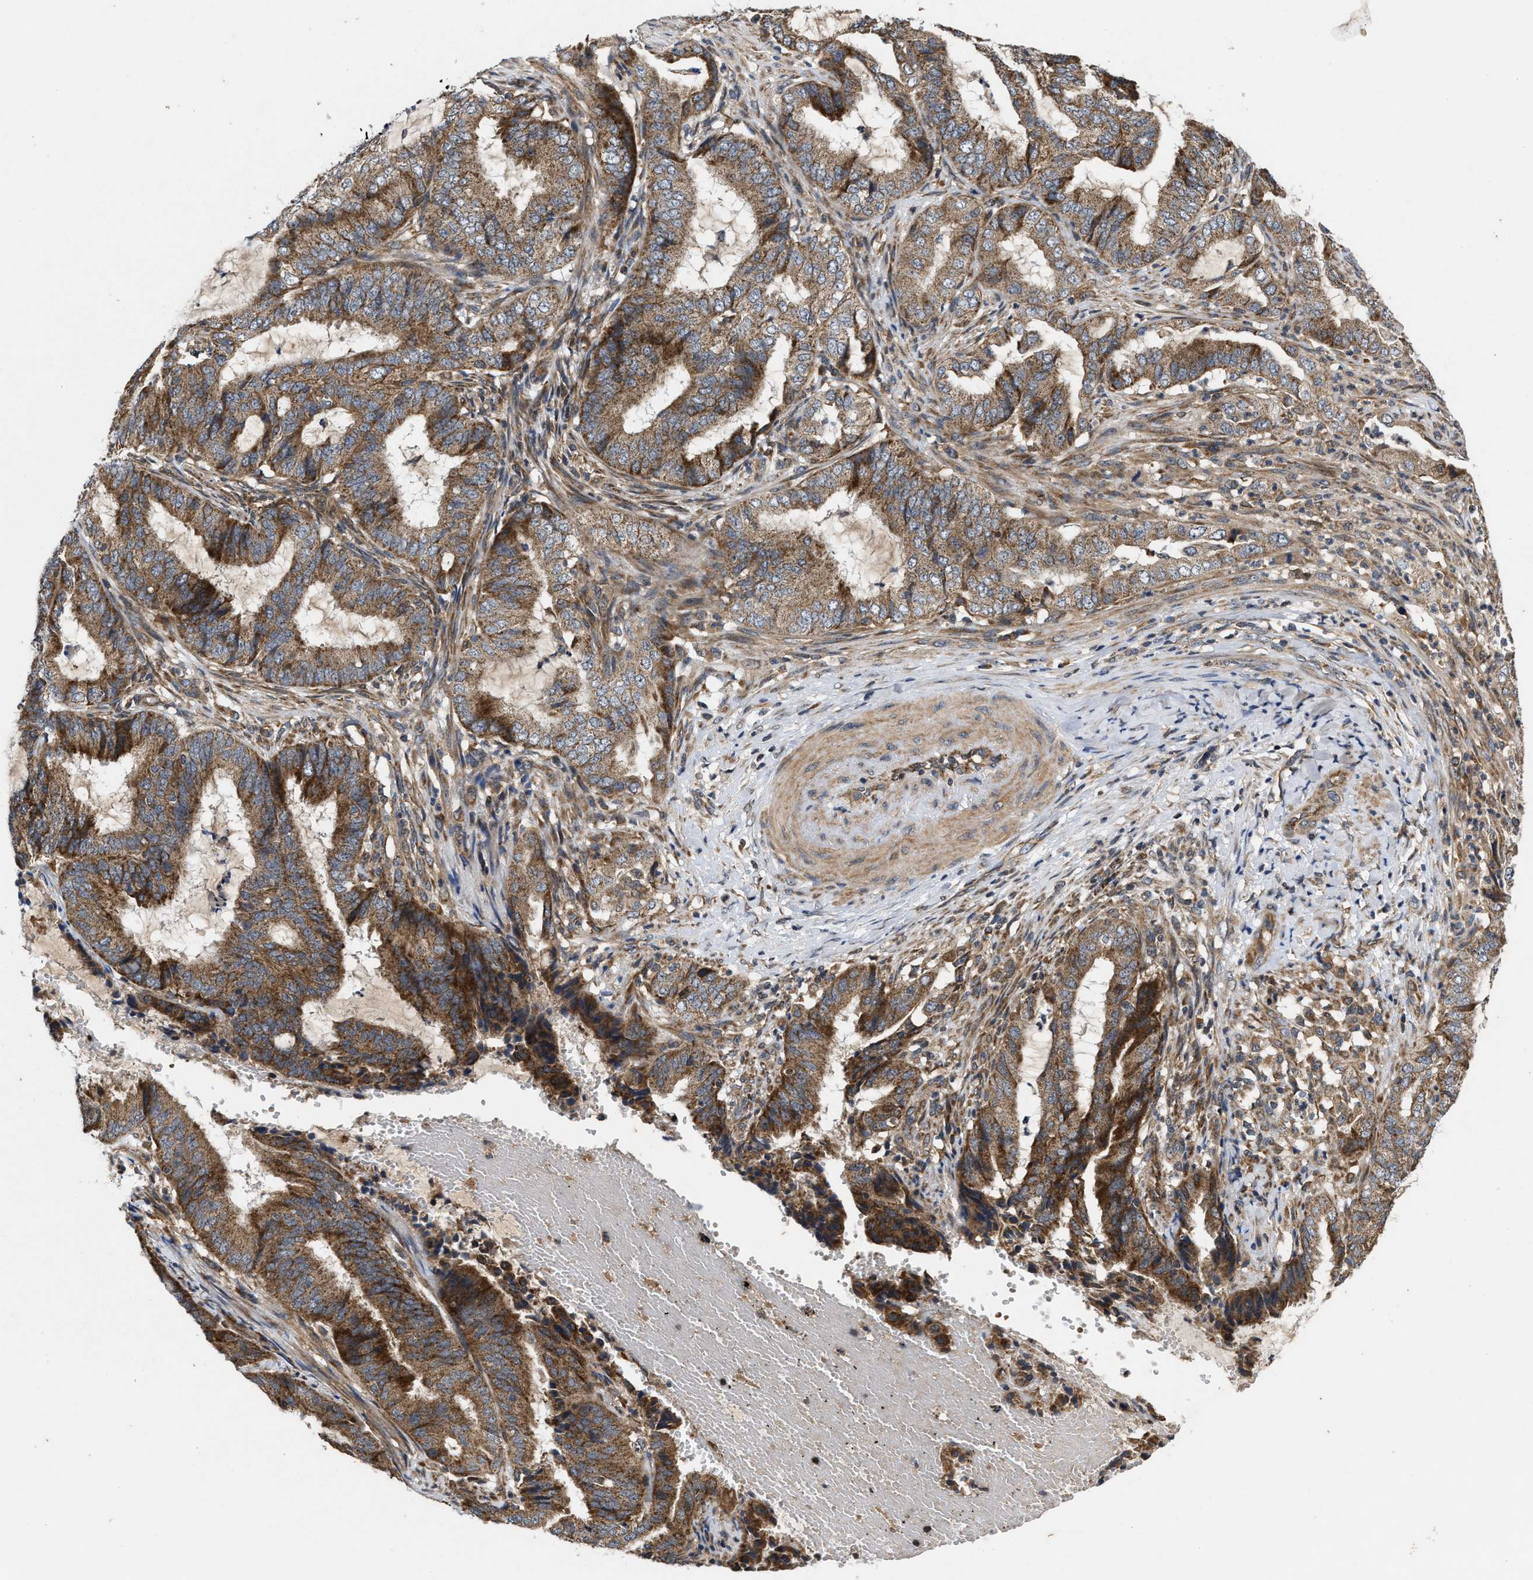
{"staining": {"intensity": "moderate", "quantity": ">75%", "location": "cytoplasmic/membranous"}, "tissue": "endometrial cancer", "cell_type": "Tumor cells", "image_type": "cancer", "snomed": [{"axis": "morphology", "description": "Adenocarcinoma, NOS"}, {"axis": "topography", "description": "Endometrium"}], "caption": "A brown stain labels moderate cytoplasmic/membranous staining of a protein in human endometrial cancer (adenocarcinoma) tumor cells. (brown staining indicates protein expression, while blue staining denotes nuclei).", "gene": "EFNA4", "patient": {"sex": "female", "age": 51}}